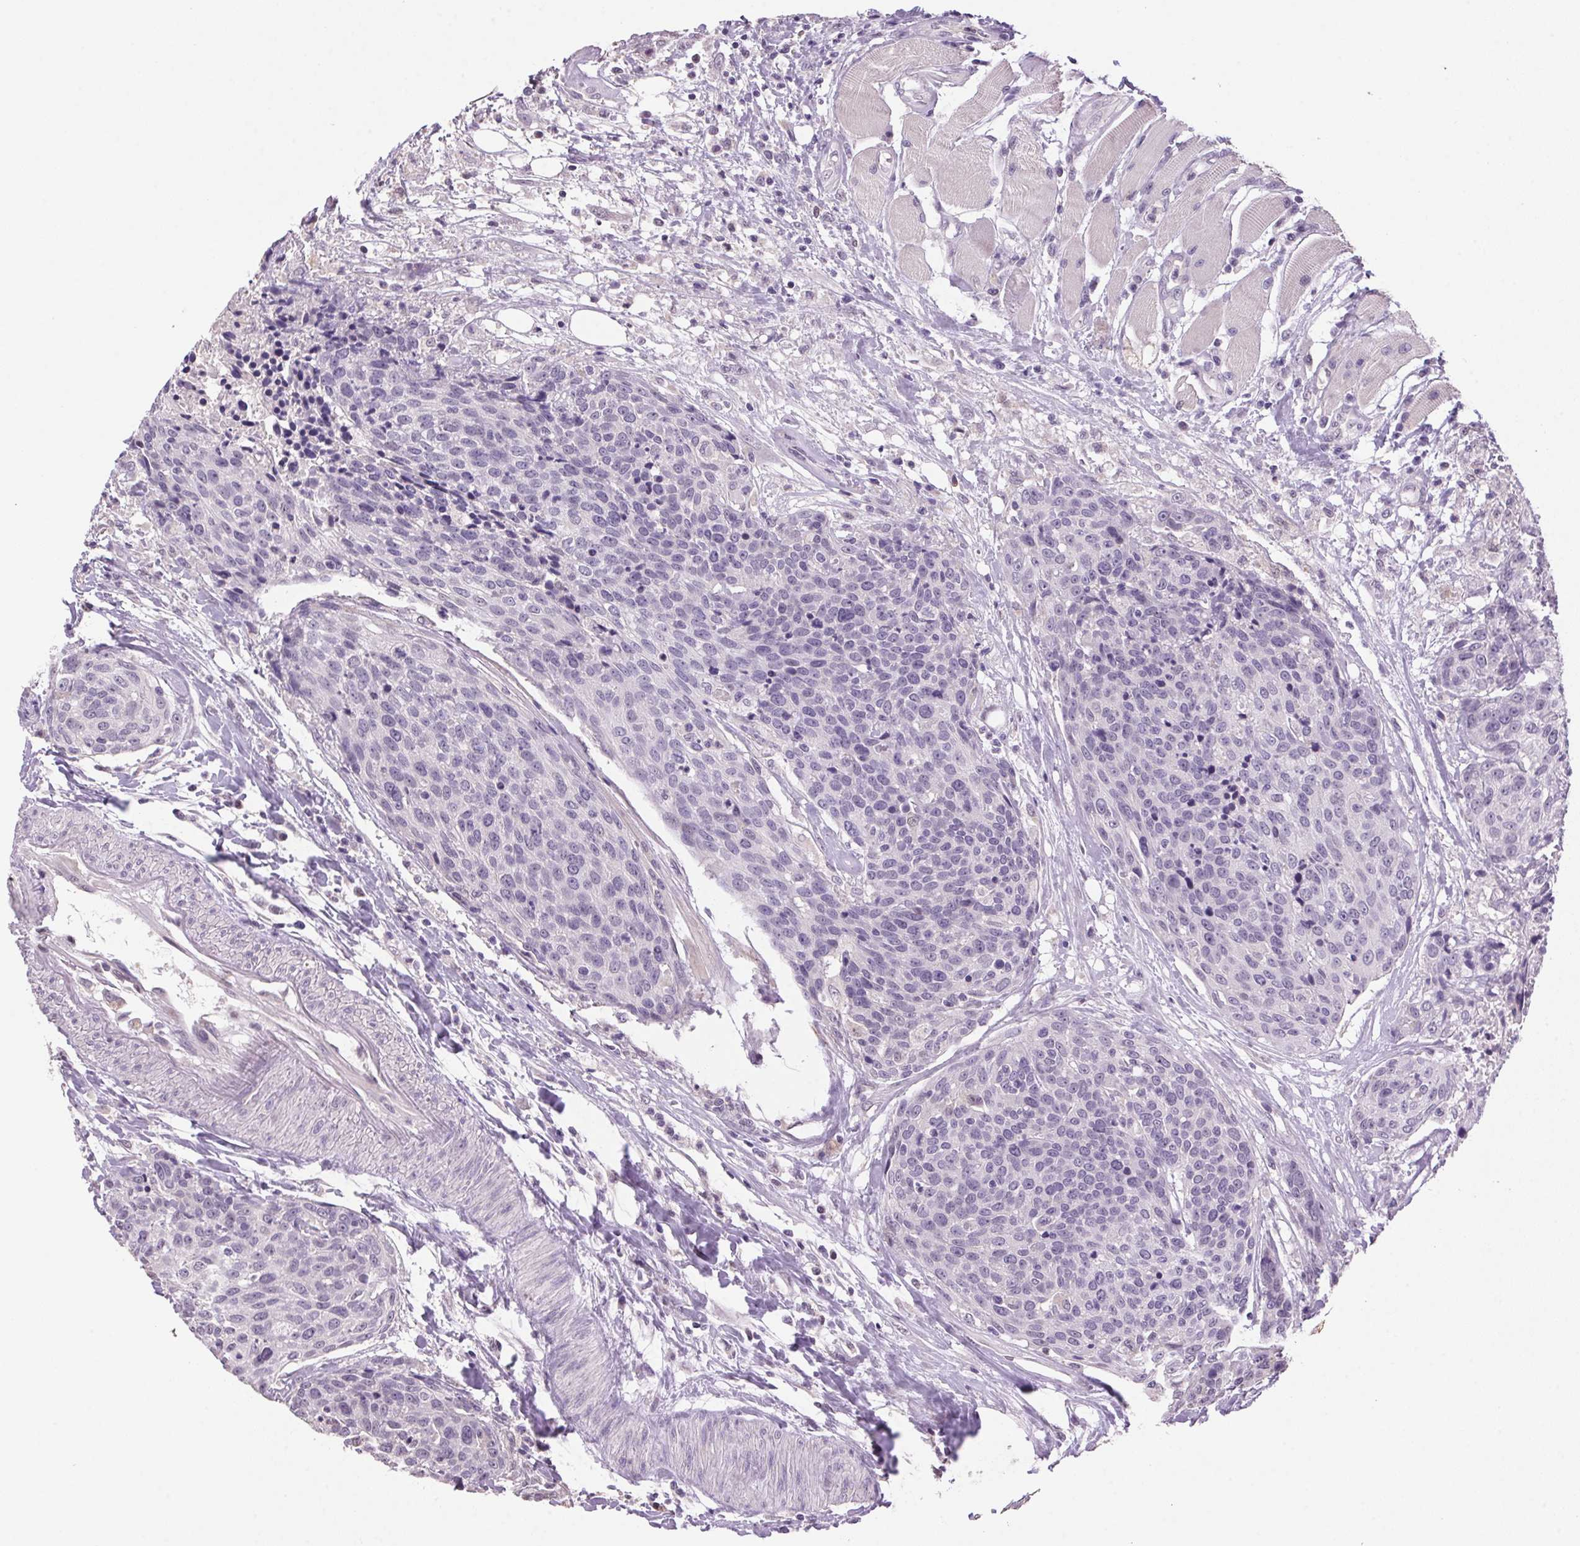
{"staining": {"intensity": "negative", "quantity": "none", "location": "none"}, "tissue": "head and neck cancer", "cell_type": "Tumor cells", "image_type": "cancer", "snomed": [{"axis": "morphology", "description": "Squamous cell carcinoma, NOS"}, {"axis": "topography", "description": "Oral tissue"}, {"axis": "topography", "description": "Head-Neck"}], "caption": "IHC image of neoplastic tissue: squamous cell carcinoma (head and neck) stained with DAB exhibits no significant protein positivity in tumor cells.", "gene": "VWA3B", "patient": {"sex": "male", "age": 64}}